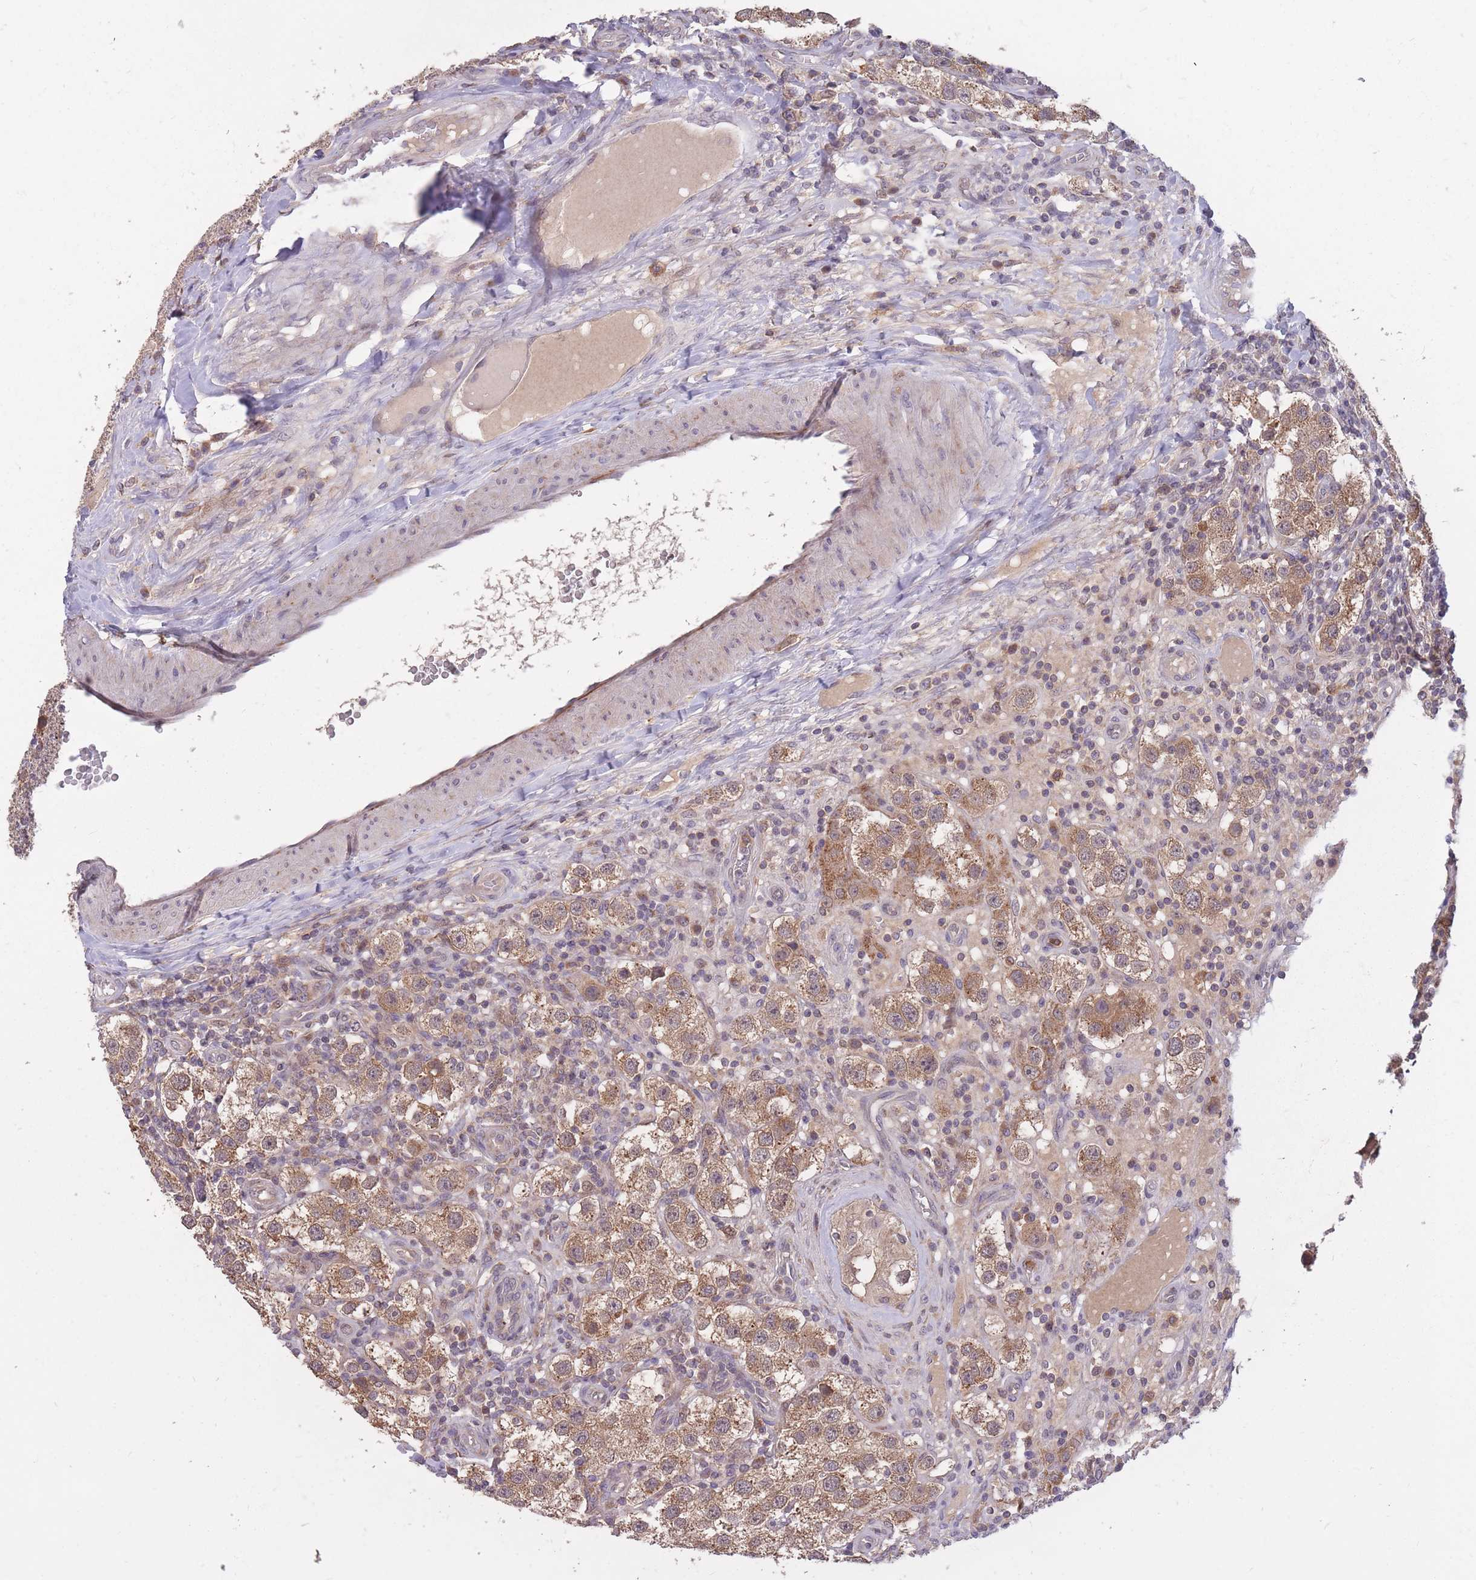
{"staining": {"intensity": "moderate", "quantity": ">75%", "location": "cytoplasmic/membranous"}, "tissue": "testis cancer", "cell_type": "Tumor cells", "image_type": "cancer", "snomed": [{"axis": "morphology", "description": "Seminoma, NOS"}, {"axis": "topography", "description": "Testis"}], "caption": "The photomicrograph displays a brown stain indicating the presence of a protein in the cytoplasmic/membranous of tumor cells in testis cancer.", "gene": "IGF2BP2", "patient": {"sex": "male", "age": 37}}